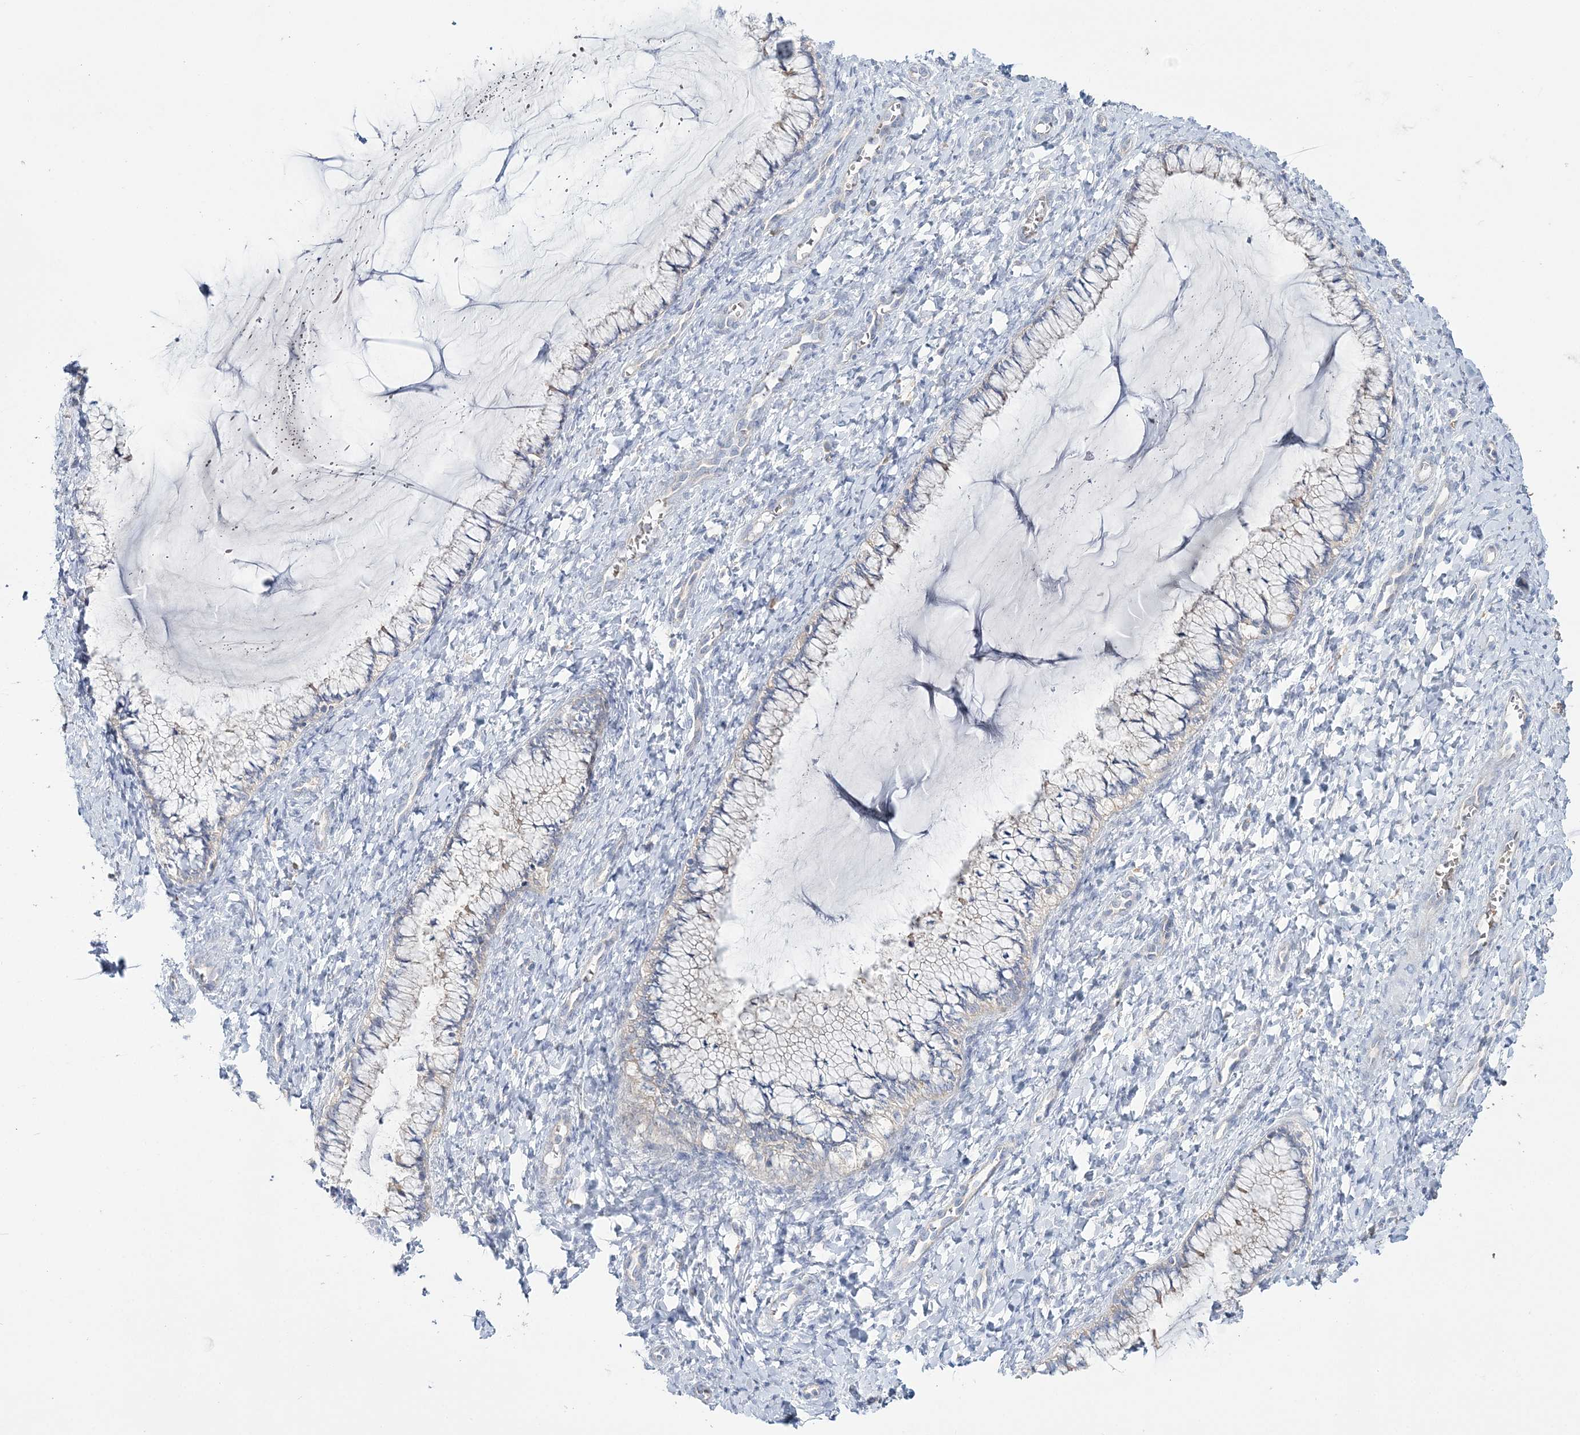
{"staining": {"intensity": "negative", "quantity": "none", "location": "none"}, "tissue": "cervix", "cell_type": "Glandular cells", "image_type": "normal", "snomed": [{"axis": "morphology", "description": "Normal tissue, NOS"}, {"axis": "morphology", "description": "Adenocarcinoma, NOS"}, {"axis": "topography", "description": "Cervix"}], "caption": "Glandular cells are negative for brown protein staining in benign cervix.", "gene": "ATP11B", "patient": {"sex": "female", "age": 29}}